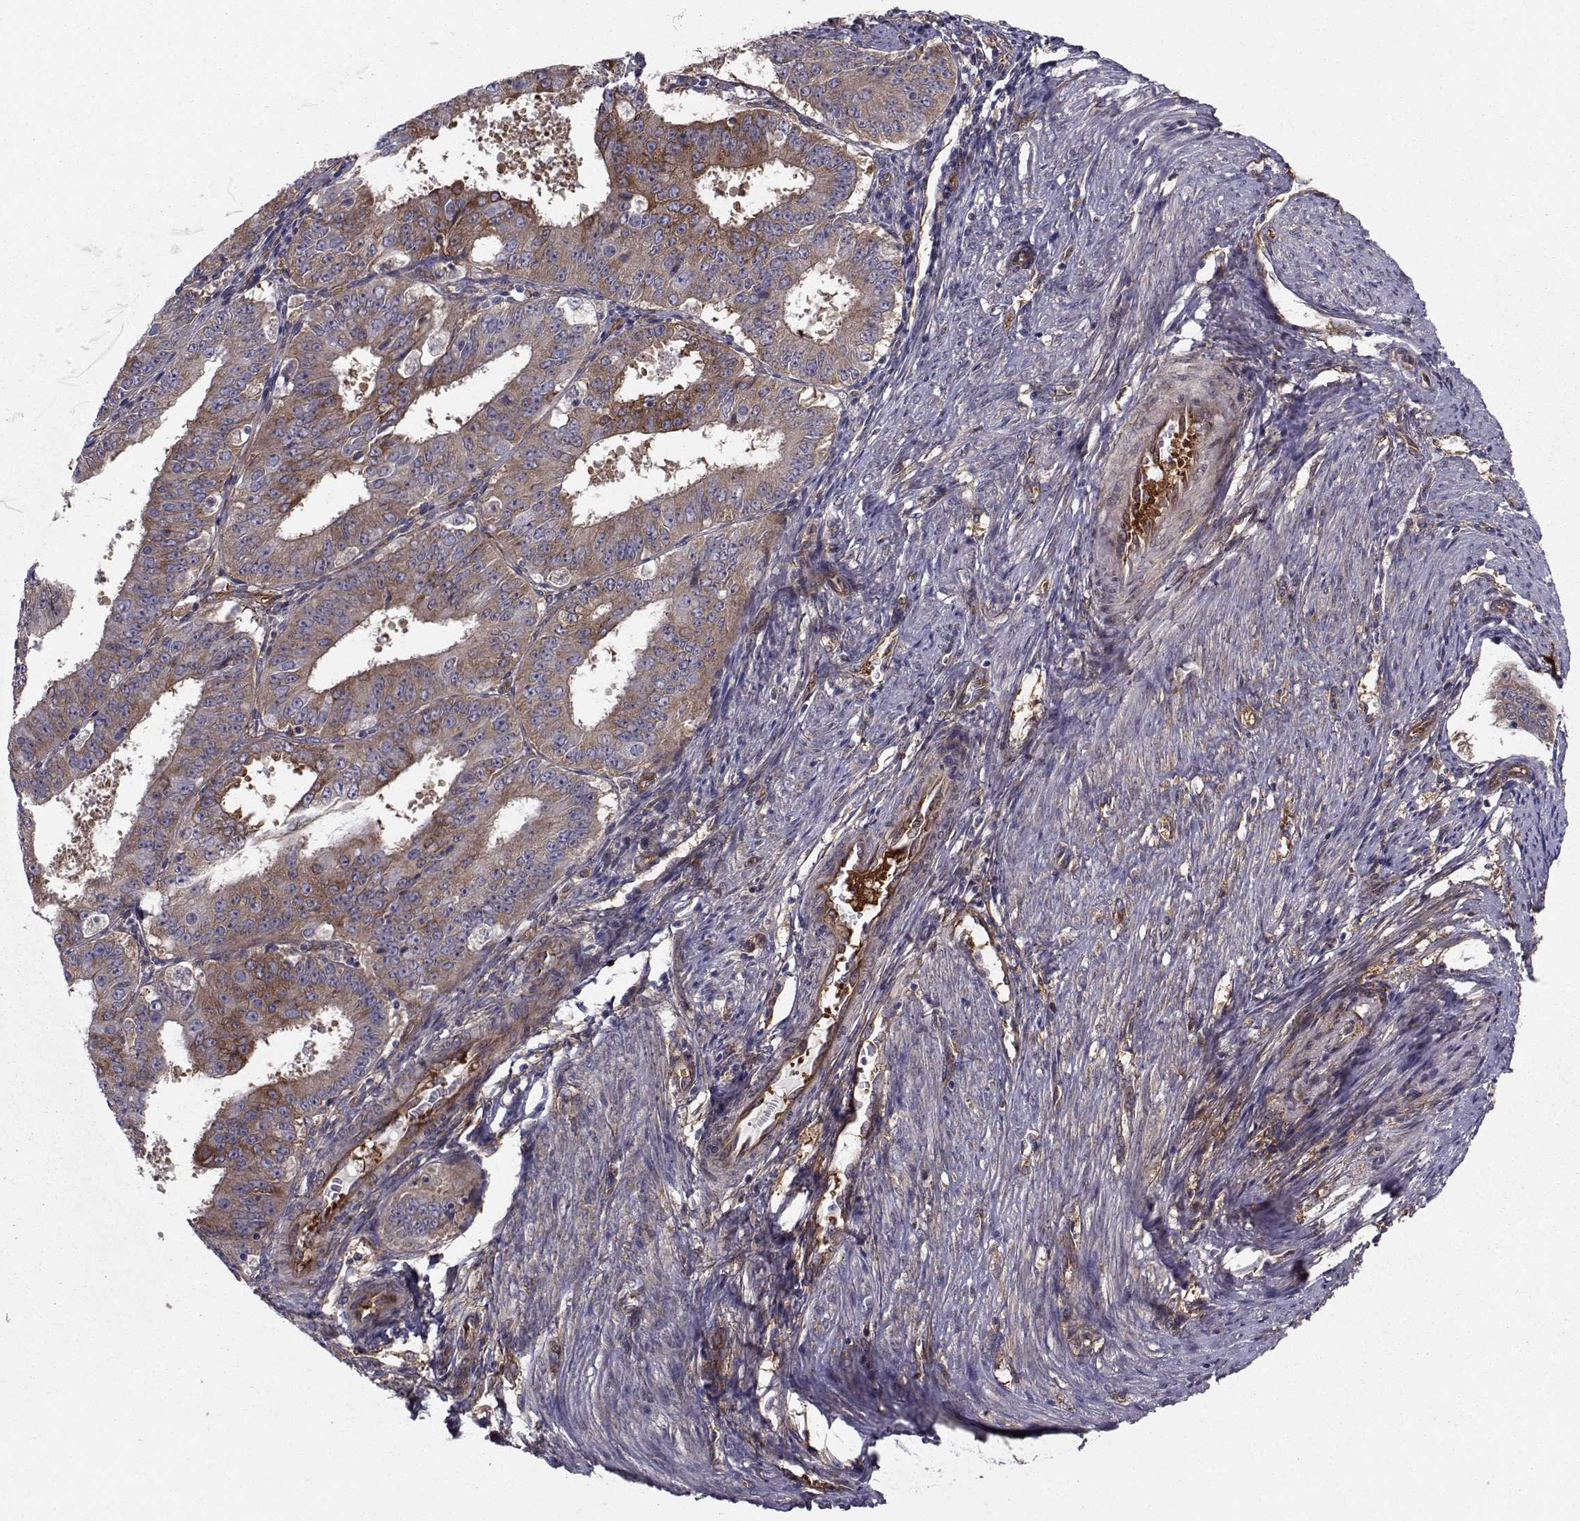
{"staining": {"intensity": "moderate", "quantity": "25%-75%", "location": "cytoplasmic/membranous"}, "tissue": "ovarian cancer", "cell_type": "Tumor cells", "image_type": "cancer", "snomed": [{"axis": "morphology", "description": "Carcinoma, endometroid"}, {"axis": "topography", "description": "Ovary"}], "caption": "Human ovarian endometroid carcinoma stained with a brown dye displays moderate cytoplasmic/membranous positive positivity in about 25%-75% of tumor cells.", "gene": "TRIP10", "patient": {"sex": "female", "age": 42}}